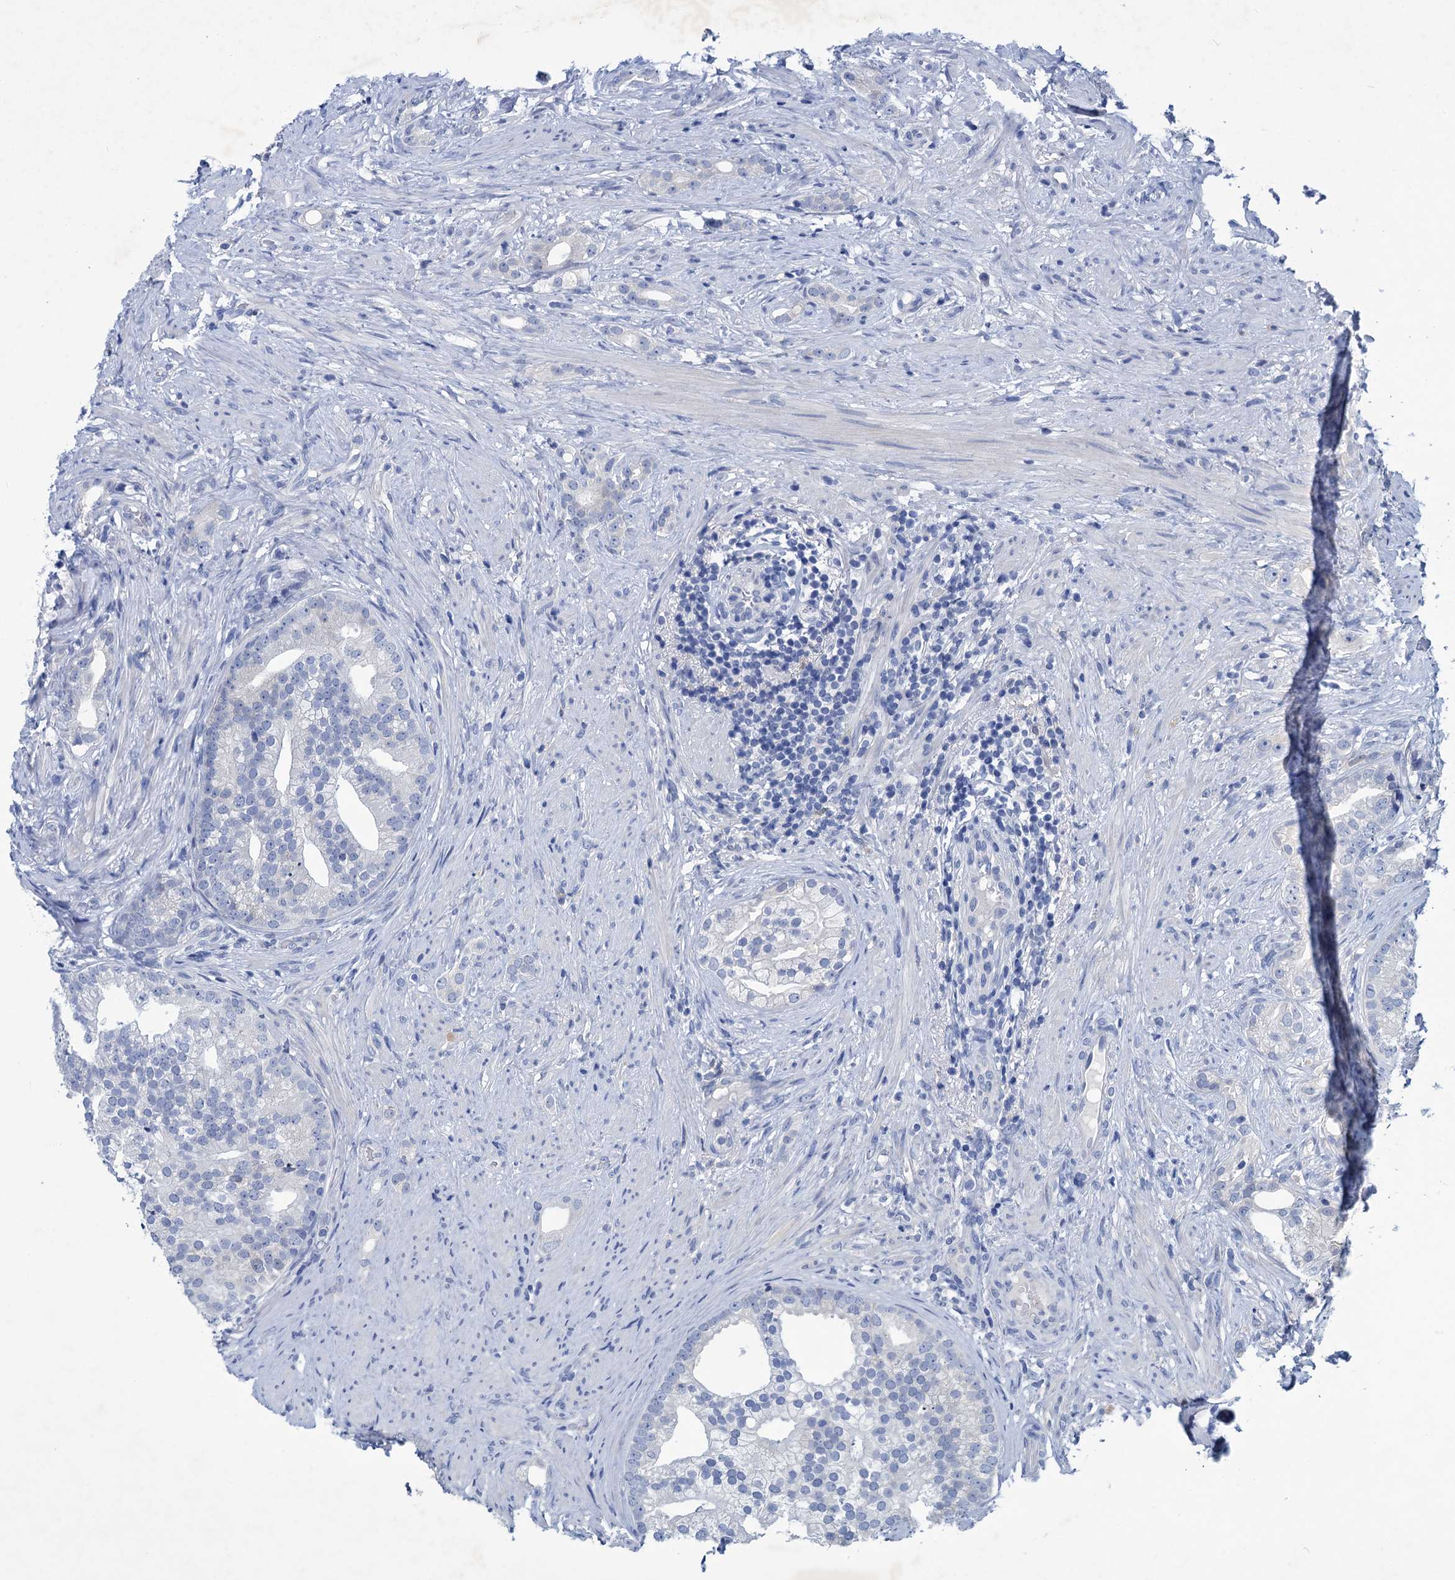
{"staining": {"intensity": "negative", "quantity": "none", "location": "none"}, "tissue": "prostate cancer", "cell_type": "Tumor cells", "image_type": "cancer", "snomed": [{"axis": "morphology", "description": "Adenocarcinoma, Low grade"}, {"axis": "topography", "description": "Prostate"}], "caption": "Human prostate cancer (adenocarcinoma (low-grade)) stained for a protein using IHC demonstrates no positivity in tumor cells.", "gene": "RTKN2", "patient": {"sex": "male", "age": 71}}